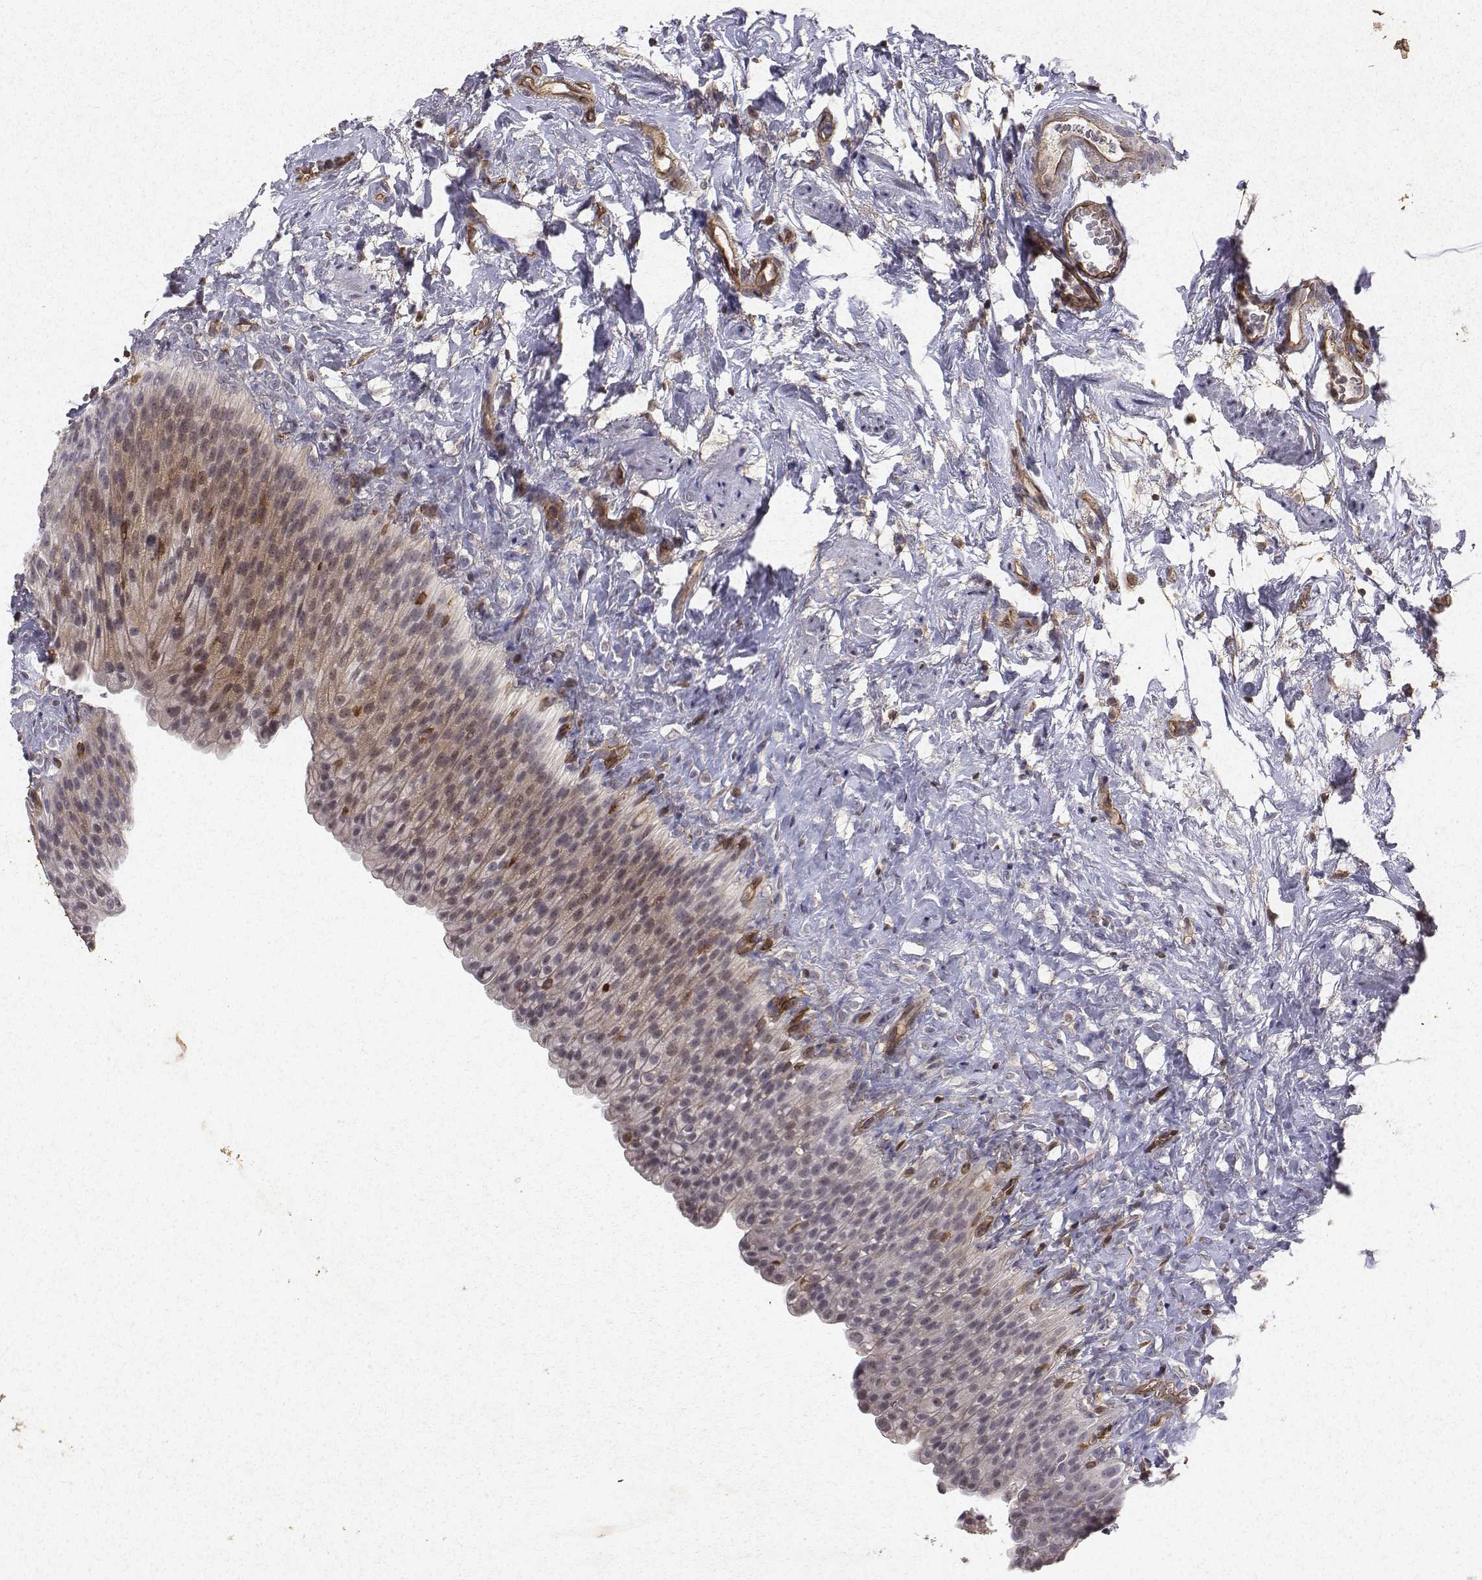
{"staining": {"intensity": "weak", "quantity": "<25%", "location": "cytoplasmic/membranous"}, "tissue": "urinary bladder", "cell_type": "Urothelial cells", "image_type": "normal", "snomed": [{"axis": "morphology", "description": "Normal tissue, NOS"}, {"axis": "topography", "description": "Urinary bladder"}], "caption": "A histopathology image of human urinary bladder is negative for staining in urothelial cells. The staining is performed using DAB brown chromogen with nuclei counter-stained in using hematoxylin.", "gene": "PTPRG", "patient": {"sex": "male", "age": 76}}